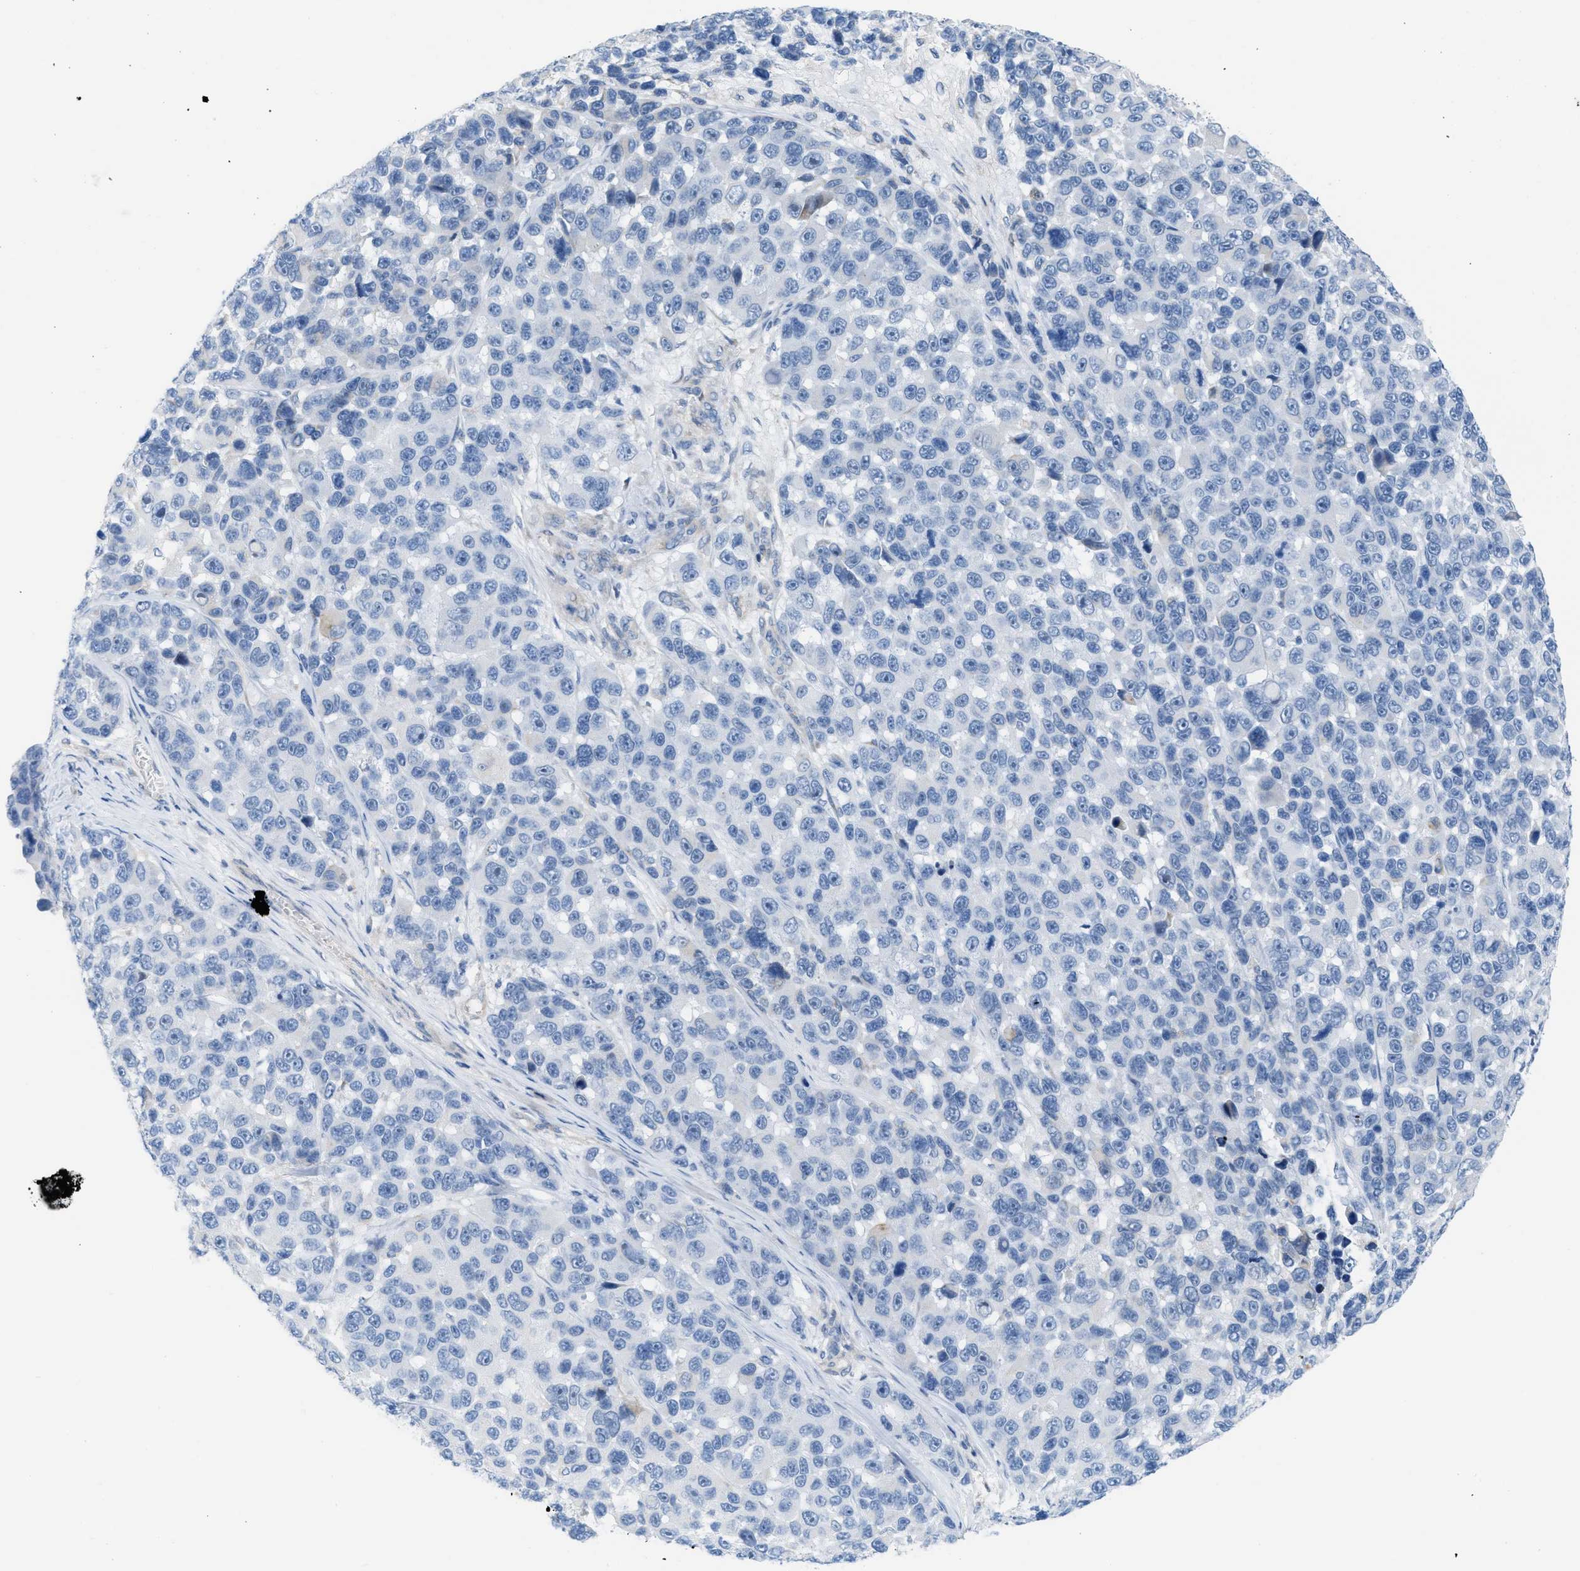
{"staining": {"intensity": "negative", "quantity": "none", "location": "none"}, "tissue": "melanoma", "cell_type": "Tumor cells", "image_type": "cancer", "snomed": [{"axis": "morphology", "description": "Malignant melanoma, NOS"}, {"axis": "topography", "description": "Skin"}], "caption": "This micrograph is of melanoma stained with immunohistochemistry to label a protein in brown with the nuclei are counter-stained blue. There is no positivity in tumor cells.", "gene": "ASGR1", "patient": {"sex": "male", "age": 53}}